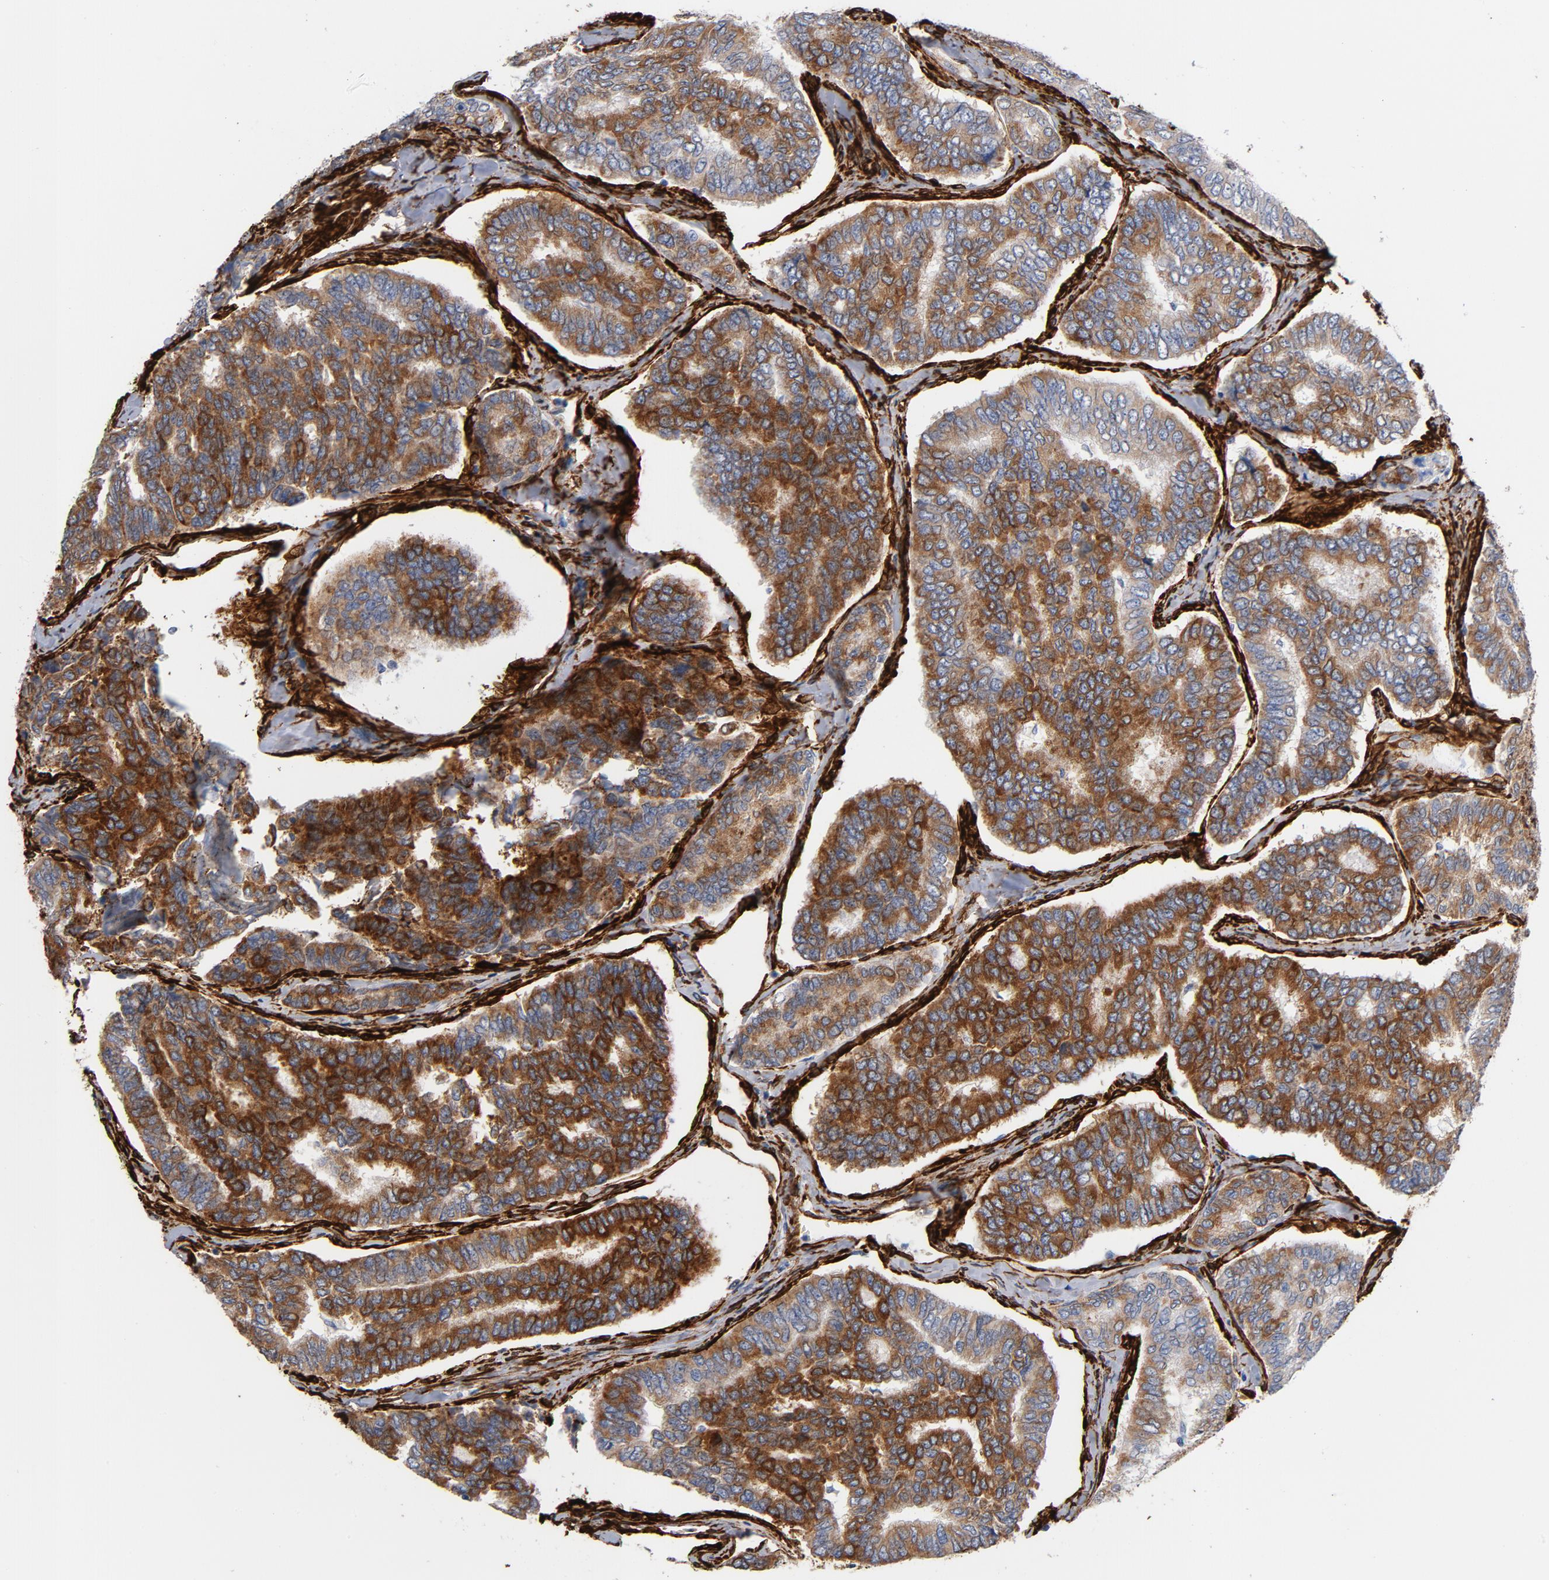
{"staining": {"intensity": "strong", "quantity": ">75%", "location": "cytoplasmic/membranous"}, "tissue": "thyroid cancer", "cell_type": "Tumor cells", "image_type": "cancer", "snomed": [{"axis": "morphology", "description": "Papillary adenocarcinoma, NOS"}, {"axis": "topography", "description": "Thyroid gland"}], "caption": "A high amount of strong cytoplasmic/membranous positivity is appreciated in approximately >75% of tumor cells in papillary adenocarcinoma (thyroid) tissue. The staining is performed using DAB brown chromogen to label protein expression. The nuclei are counter-stained blue using hematoxylin.", "gene": "SERPINH1", "patient": {"sex": "female", "age": 35}}